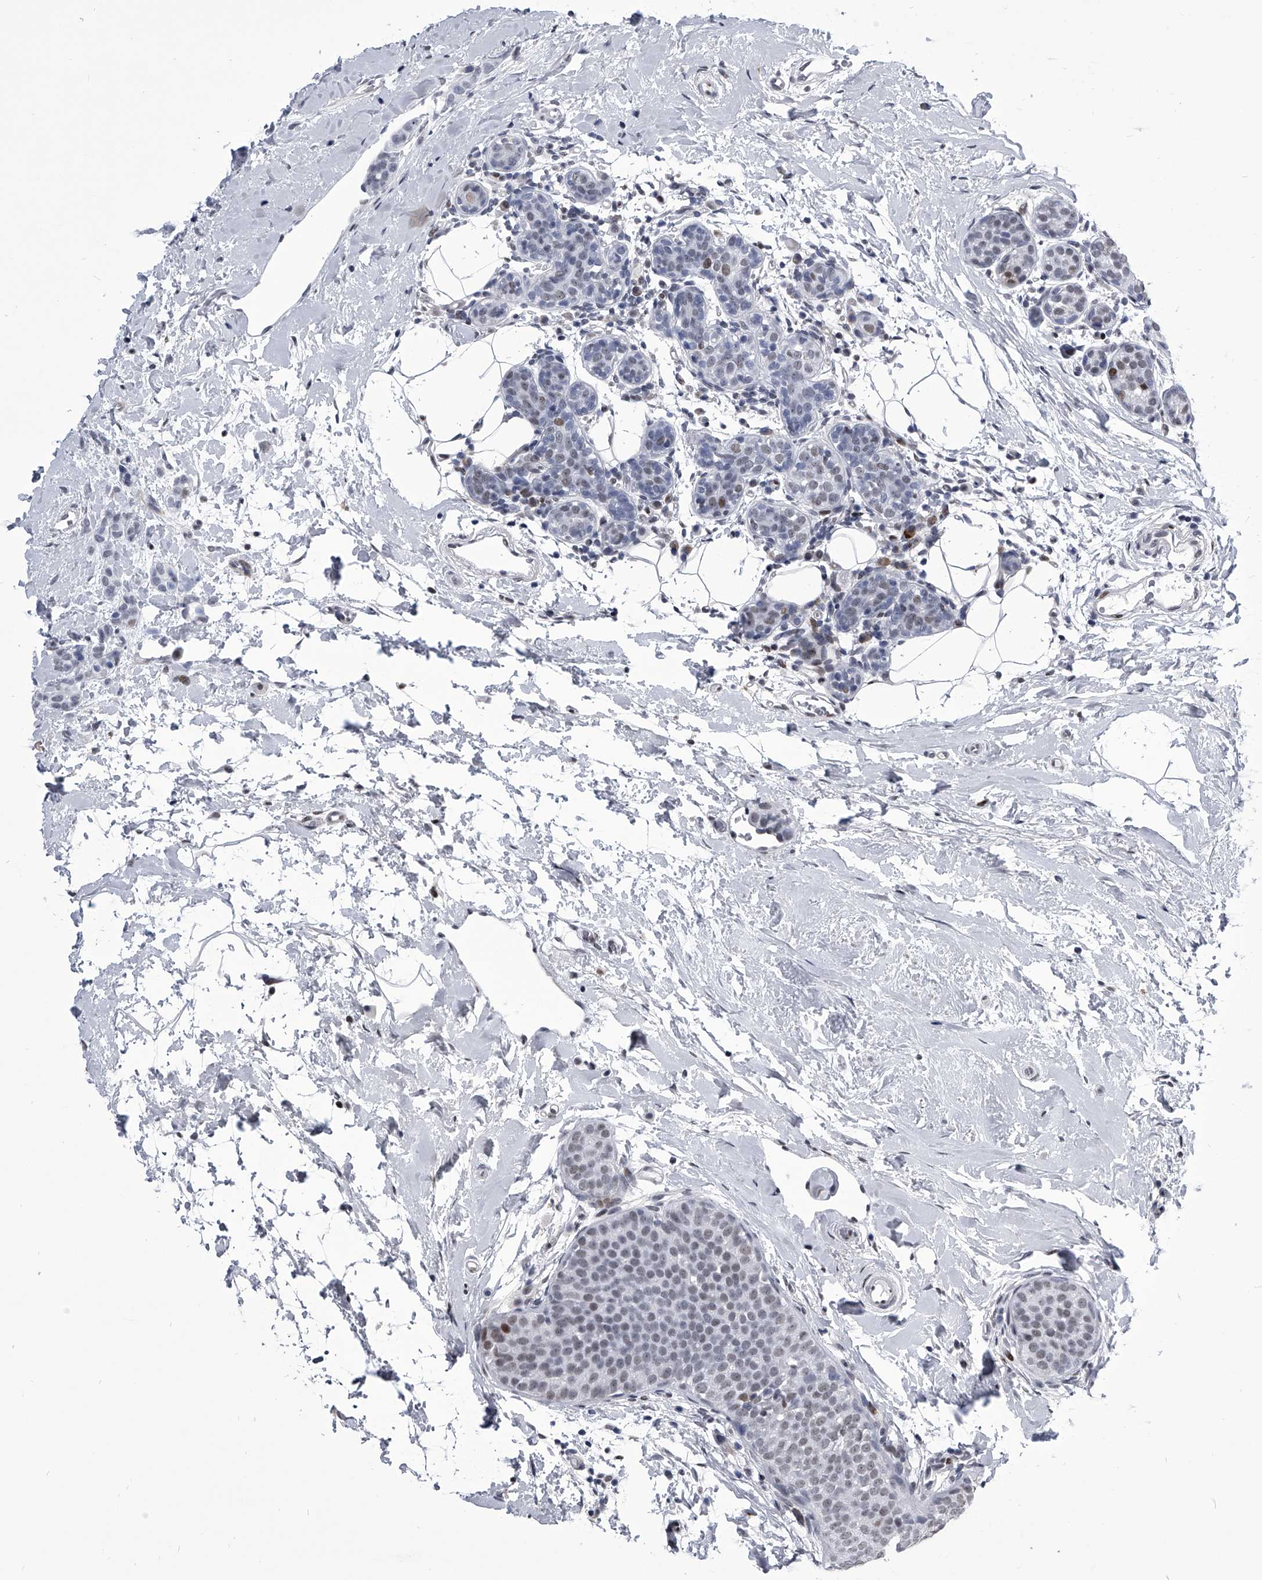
{"staining": {"intensity": "negative", "quantity": "none", "location": "none"}, "tissue": "breast cancer", "cell_type": "Tumor cells", "image_type": "cancer", "snomed": [{"axis": "morphology", "description": "Lobular carcinoma, in situ"}, {"axis": "morphology", "description": "Lobular carcinoma"}, {"axis": "topography", "description": "Breast"}], "caption": "This is an IHC photomicrograph of breast lobular carcinoma. There is no positivity in tumor cells.", "gene": "CMTR1", "patient": {"sex": "female", "age": 41}}